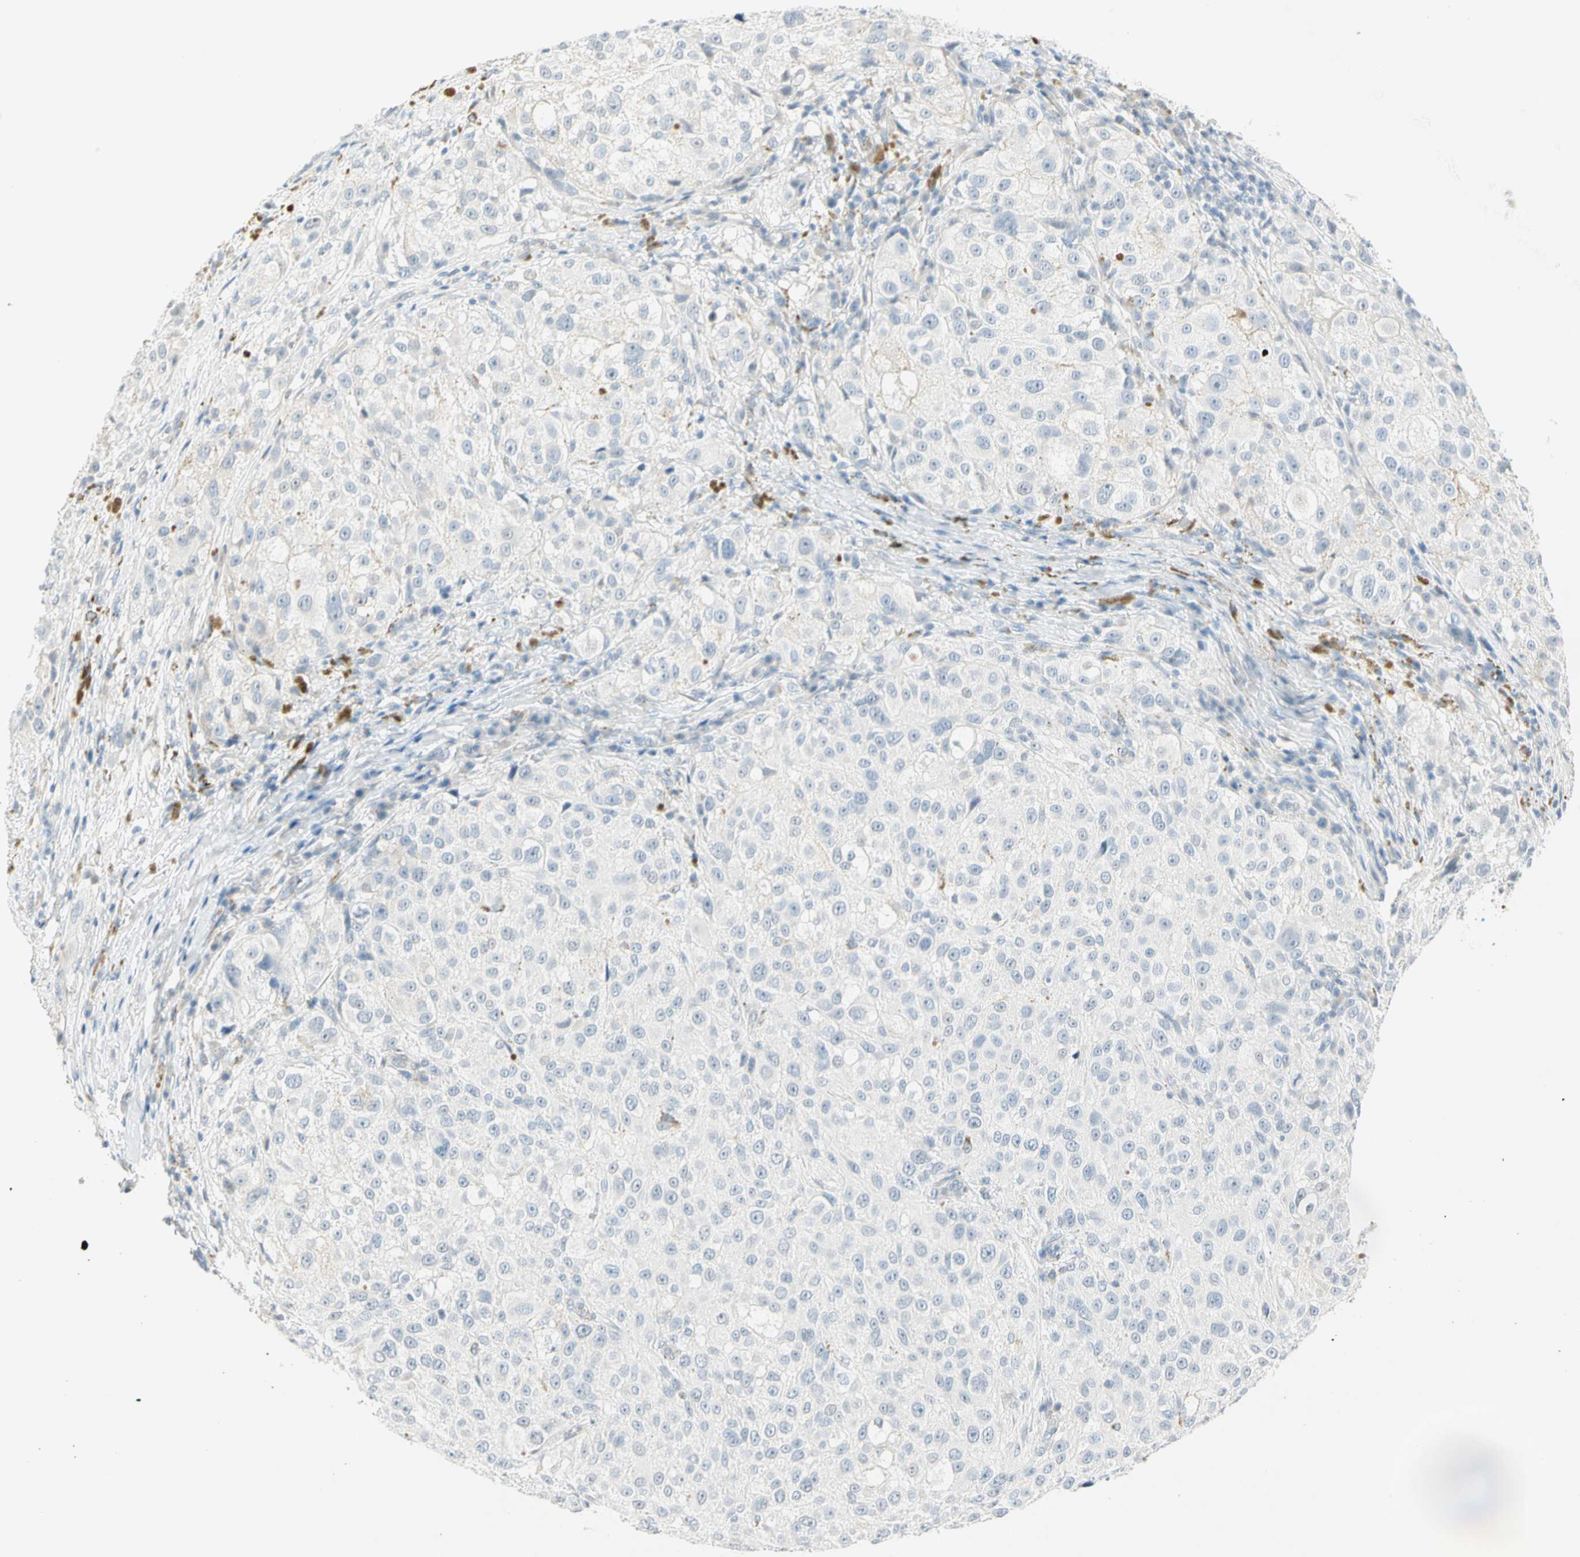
{"staining": {"intensity": "negative", "quantity": "none", "location": "none"}, "tissue": "melanoma", "cell_type": "Tumor cells", "image_type": "cancer", "snomed": [{"axis": "morphology", "description": "Necrosis, NOS"}, {"axis": "morphology", "description": "Malignant melanoma, NOS"}, {"axis": "topography", "description": "Skin"}], "caption": "An immunohistochemistry (IHC) micrograph of melanoma is shown. There is no staining in tumor cells of melanoma.", "gene": "MLLT10", "patient": {"sex": "female", "age": 87}}